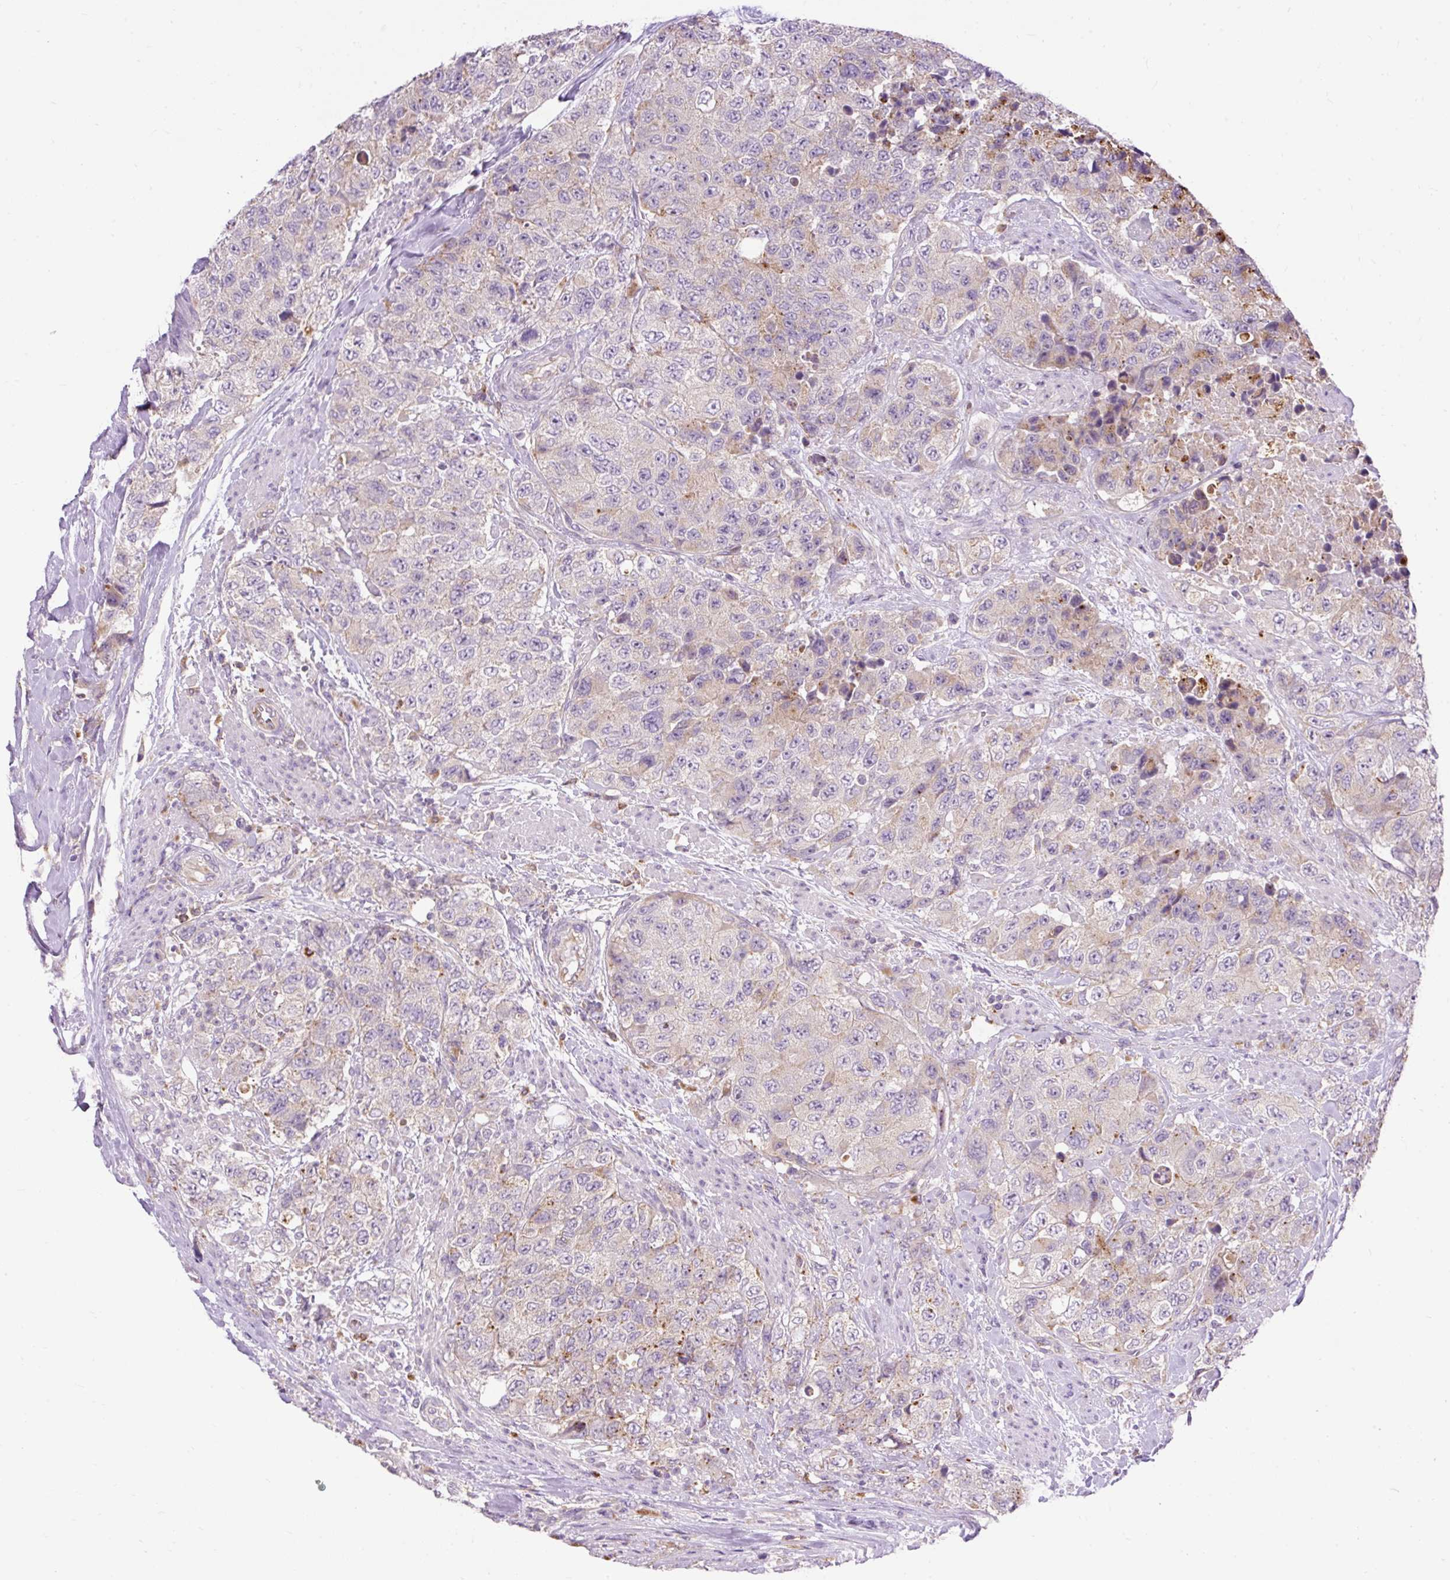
{"staining": {"intensity": "negative", "quantity": "none", "location": "none"}, "tissue": "urothelial cancer", "cell_type": "Tumor cells", "image_type": "cancer", "snomed": [{"axis": "morphology", "description": "Urothelial carcinoma, High grade"}, {"axis": "topography", "description": "Urinary bladder"}], "caption": "An IHC photomicrograph of urothelial cancer is shown. There is no staining in tumor cells of urothelial cancer. (Stains: DAB (3,3'-diaminobenzidine) immunohistochemistry with hematoxylin counter stain, Microscopy: brightfield microscopy at high magnification).", "gene": "HEXB", "patient": {"sex": "female", "age": 78}}